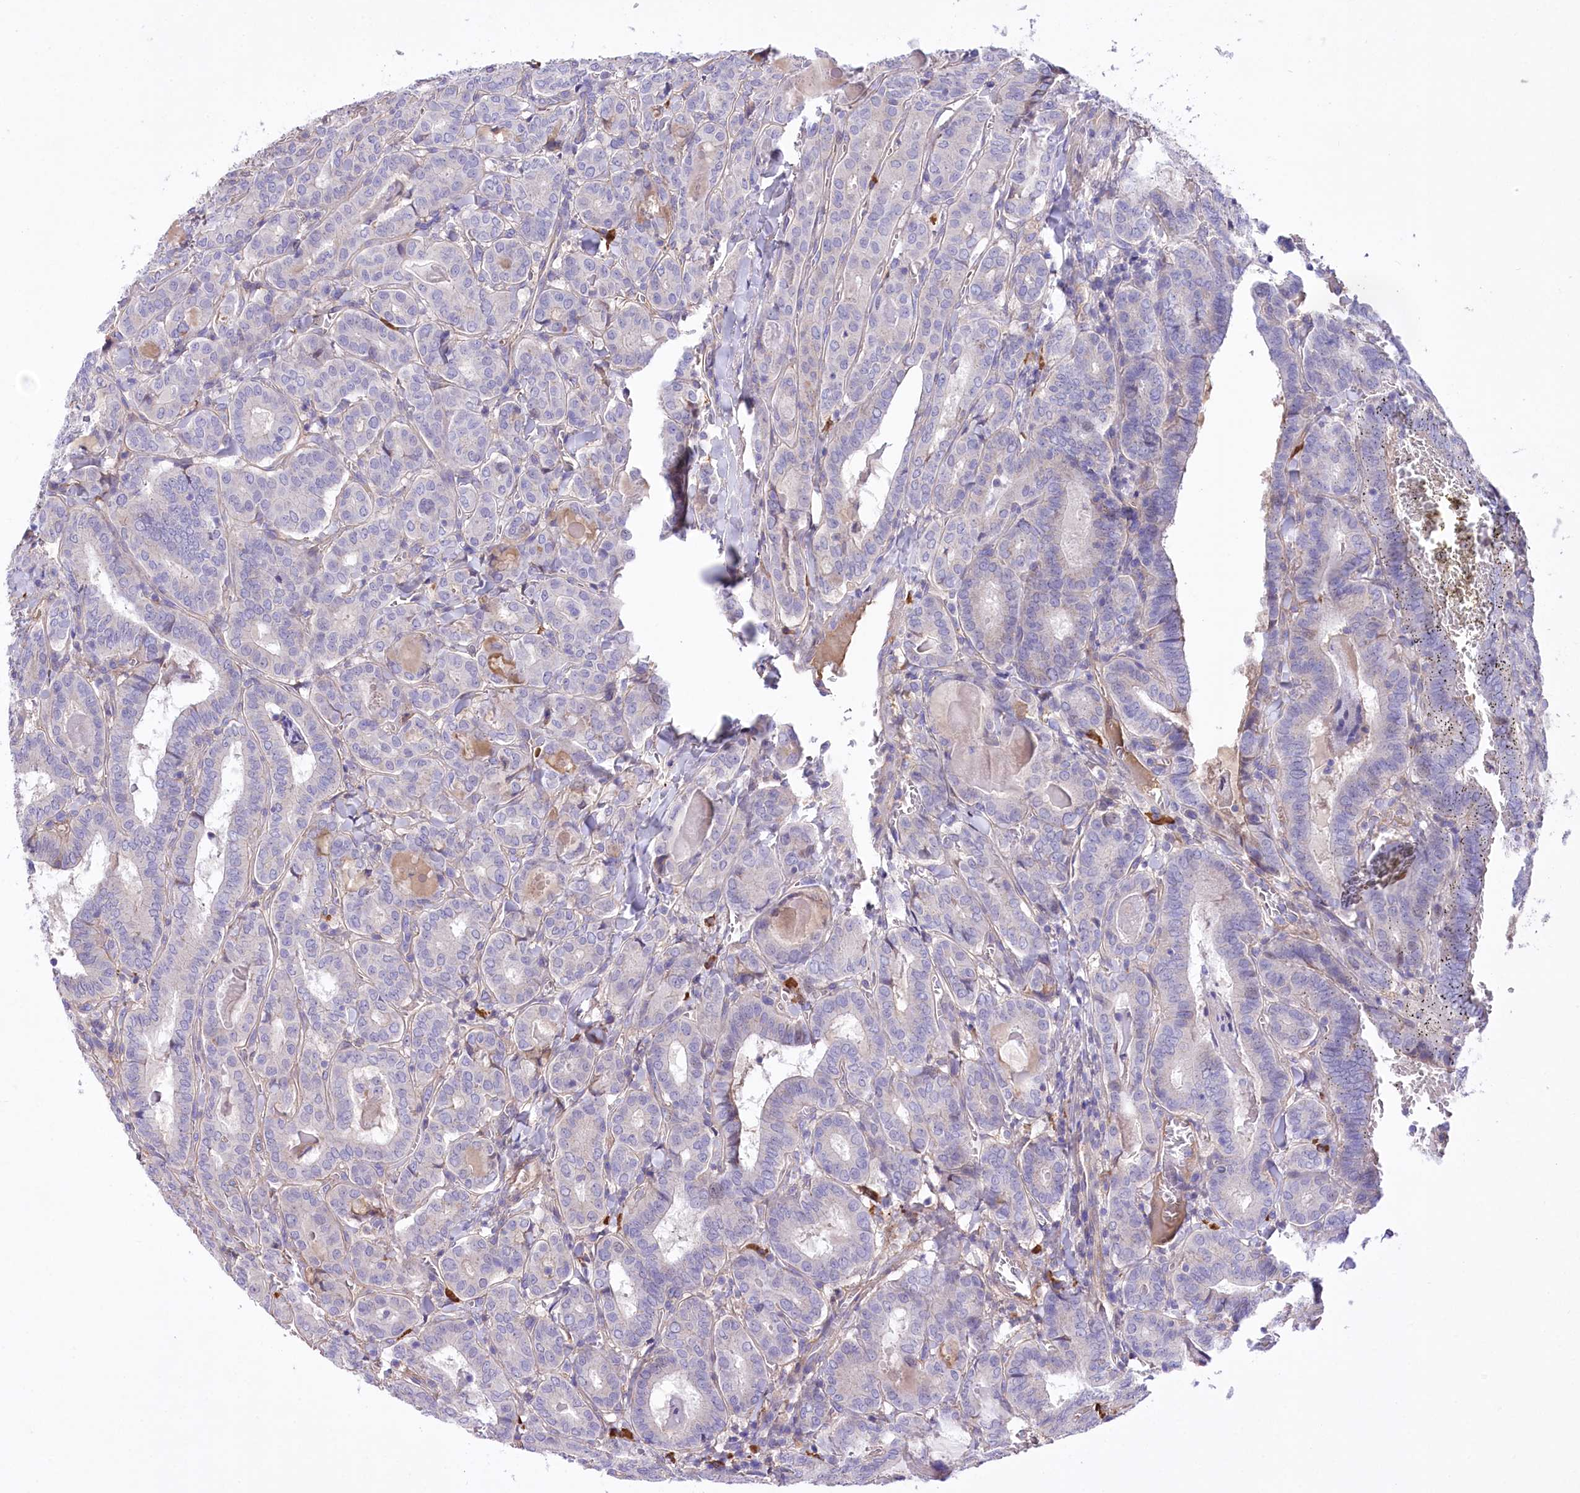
{"staining": {"intensity": "negative", "quantity": "none", "location": "none"}, "tissue": "thyroid cancer", "cell_type": "Tumor cells", "image_type": "cancer", "snomed": [{"axis": "morphology", "description": "Papillary adenocarcinoma, NOS"}, {"axis": "topography", "description": "Thyroid gland"}], "caption": "This photomicrograph is of thyroid papillary adenocarcinoma stained with immunohistochemistry to label a protein in brown with the nuclei are counter-stained blue. There is no expression in tumor cells. Nuclei are stained in blue.", "gene": "CEP164", "patient": {"sex": "female", "age": 72}}